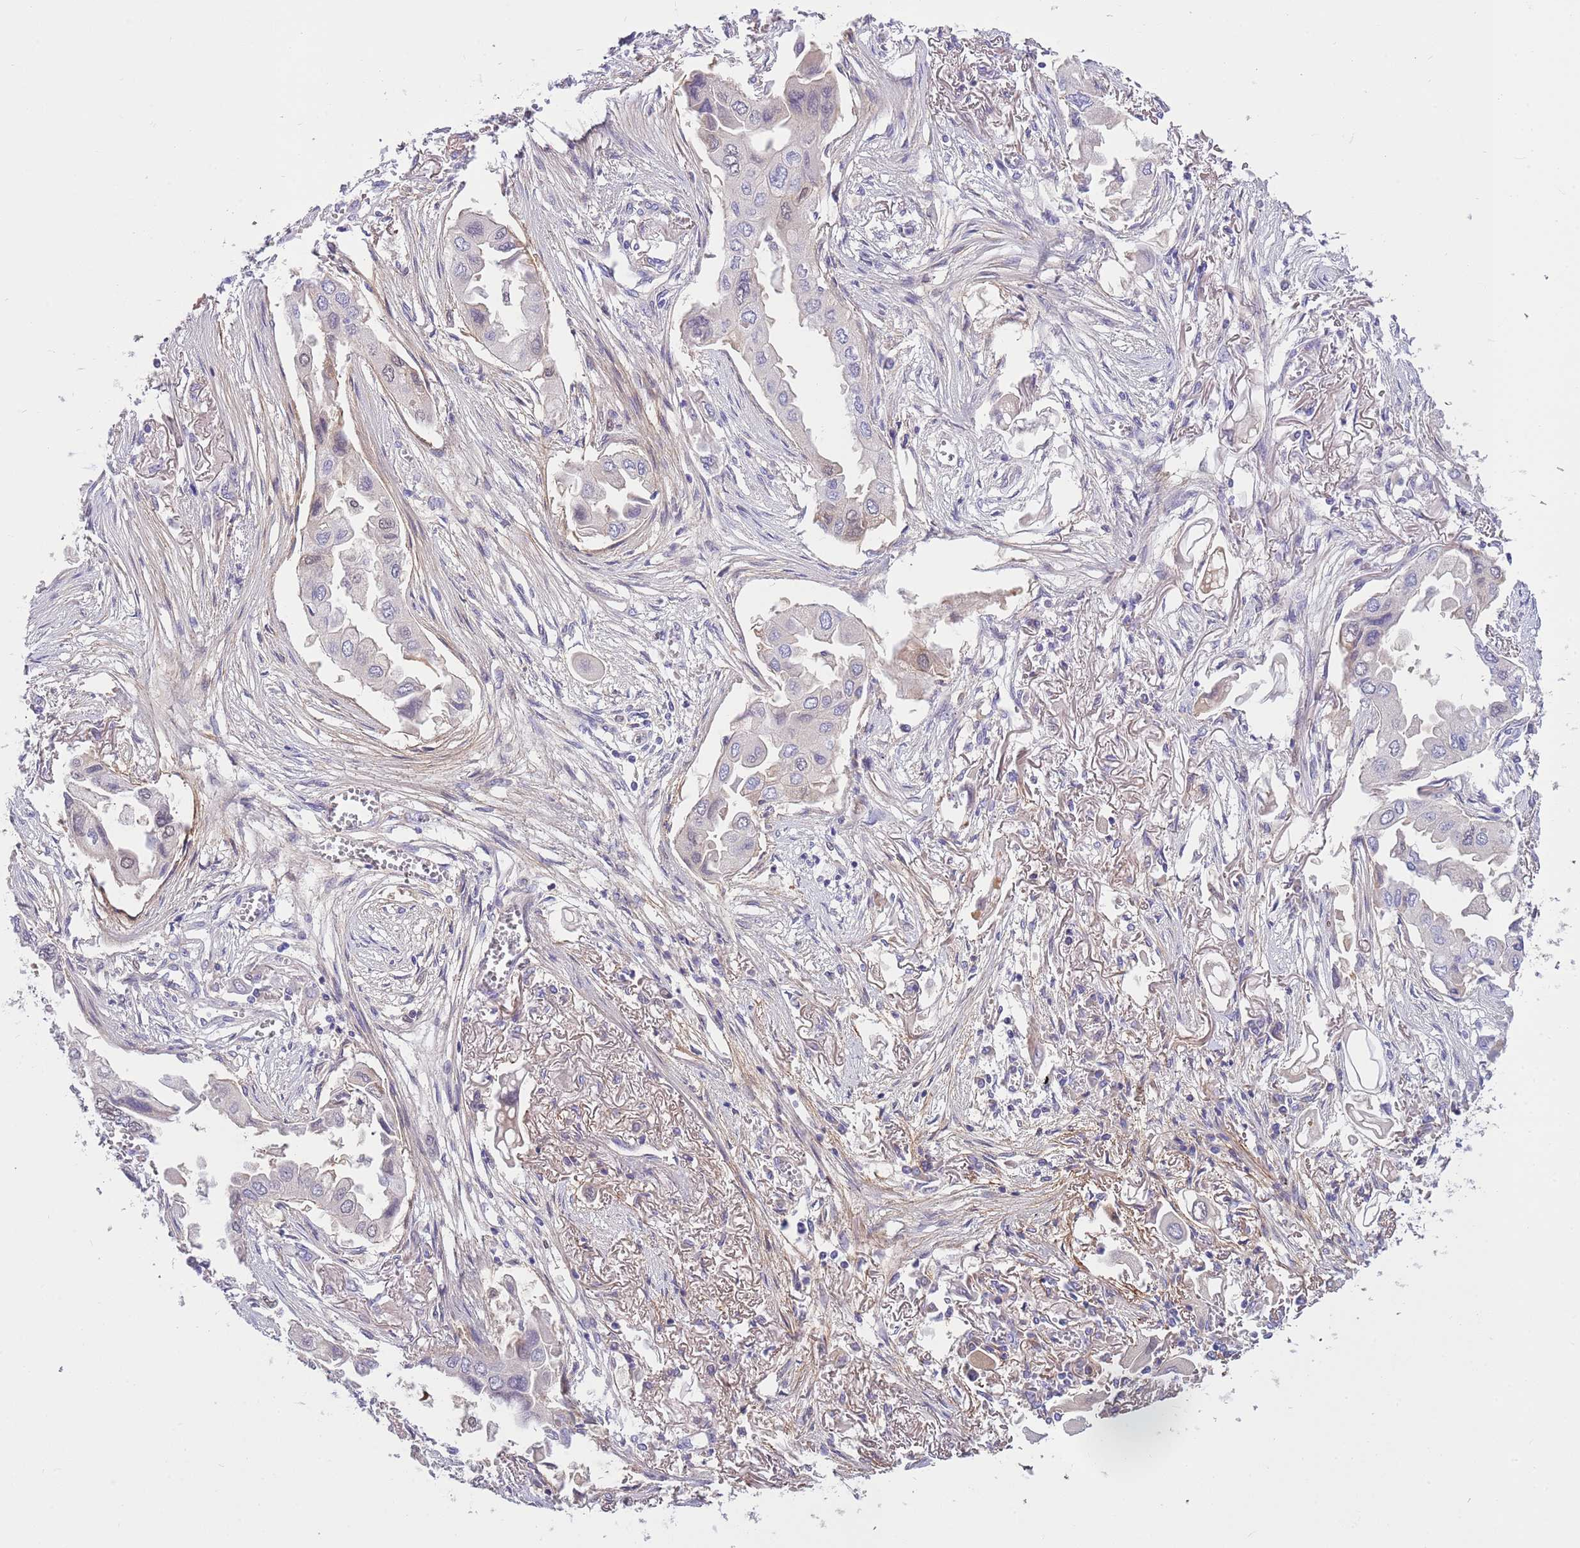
{"staining": {"intensity": "negative", "quantity": "none", "location": "none"}, "tissue": "lung cancer", "cell_type": "Tumor cells", "image_type": "cancer", "snomed": [{"axis": "morphology", "description": "Adenocarcinoma, NOS"}, {"axis": "topography", "description": "Lung"}], "caption": "Immunohistochemistry (IHC) micrograph of neoplastic tissue: human lung cancer (adenocarcinoma) stained with DAB displays no significant protein expression in tumor cells.", "gene": "LEPROTL1", "patient": {"sex": "female", "age": 76}}